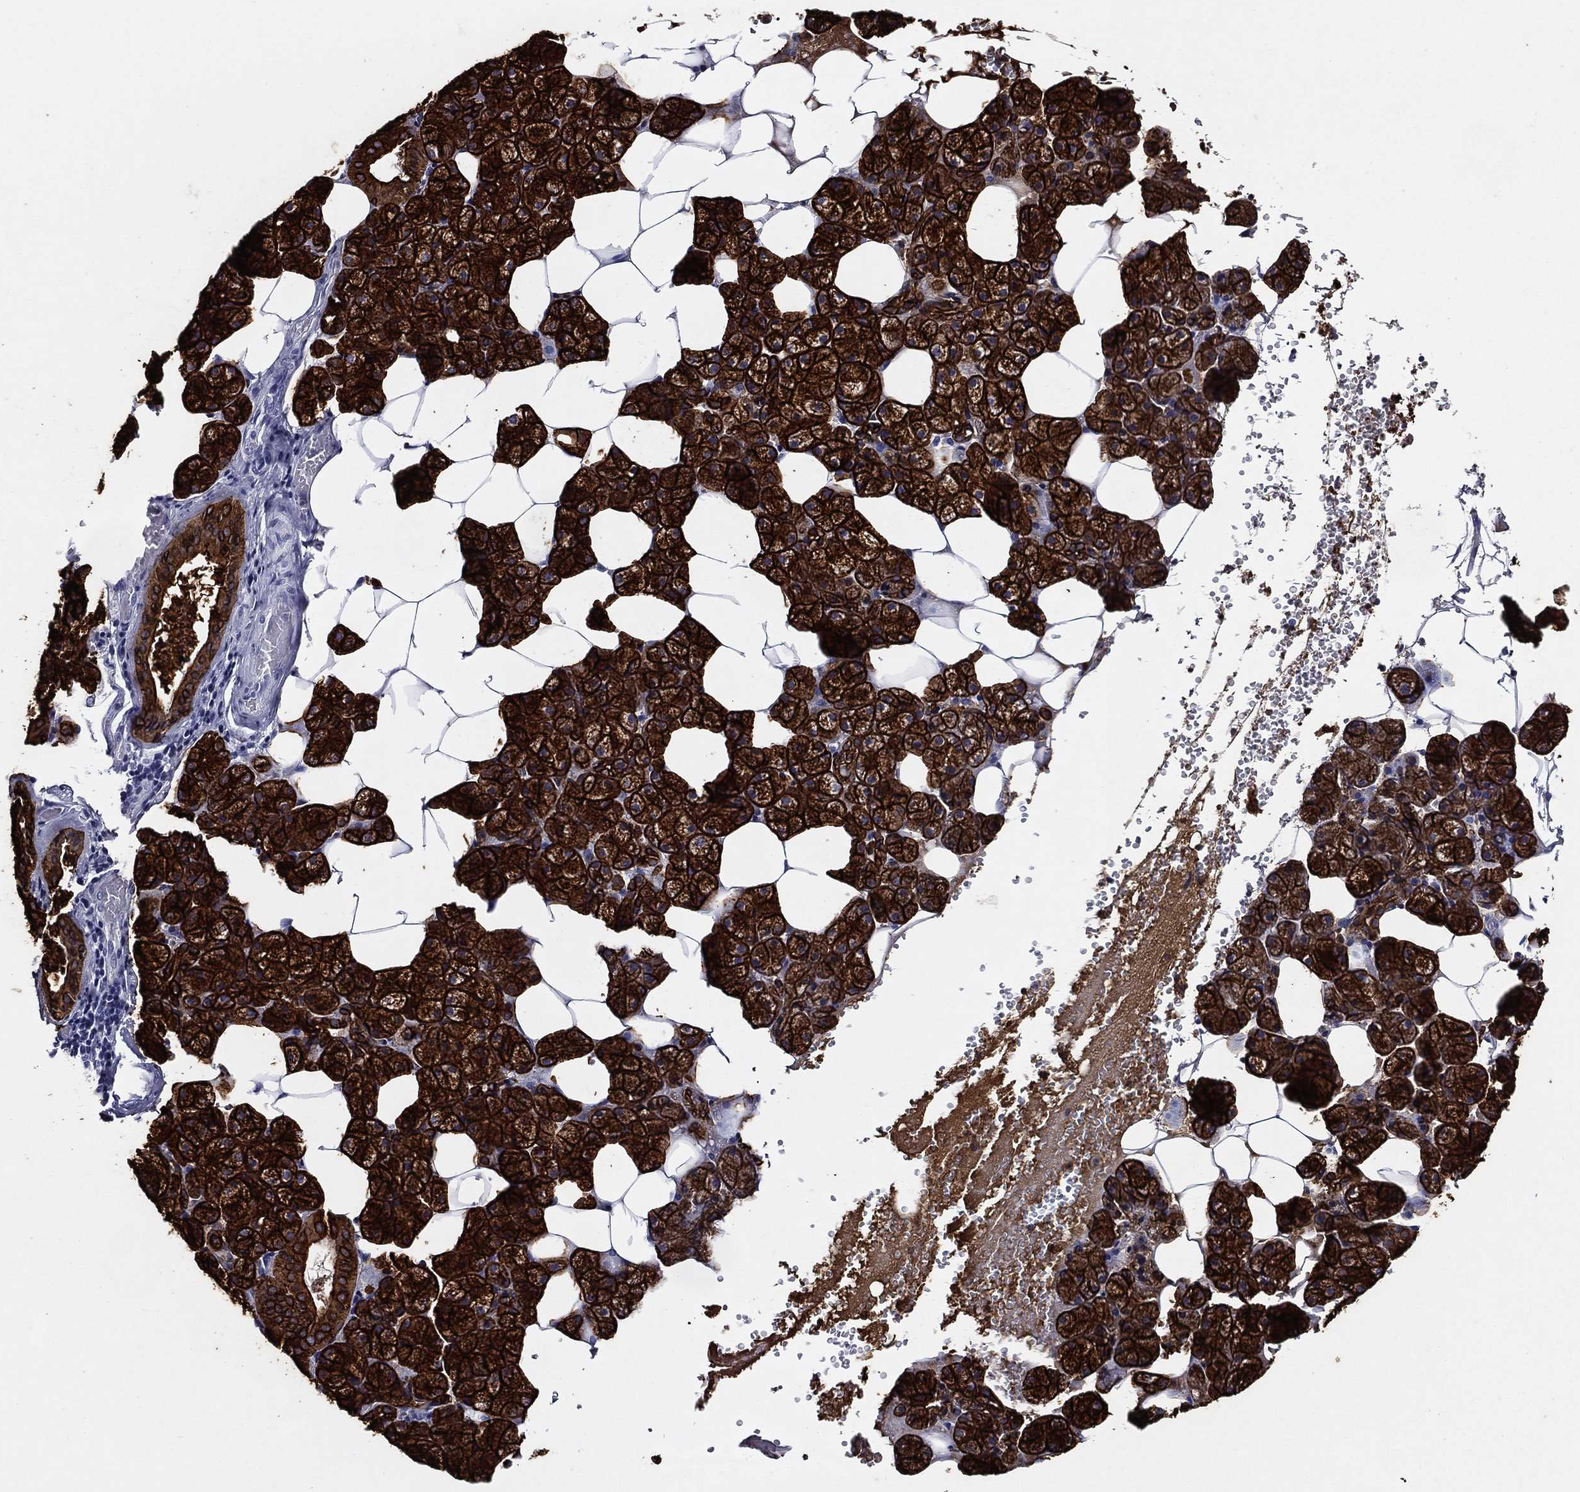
{"staining": {"intensity": "strong", "quantity": ">75%", "location": "cytoplasmic/membranous"}, "tissue": "salivary gland", "cell_type": "Glandular cells", "image_type": "normal", "snomed": [{"axis": "morphology", "description": "Normal tissue, NOS"}, {"axis": "topography", "description": "Salivary gland"}], "caption": "Immunohistochemical staining of normal human salivary gland shows >75% levels of strong cytoplasmic/membranous protein expression in approximately >75% of glandular cells.", "gene": "KRT7", "patient": {"sex": "male", "age": 38}}